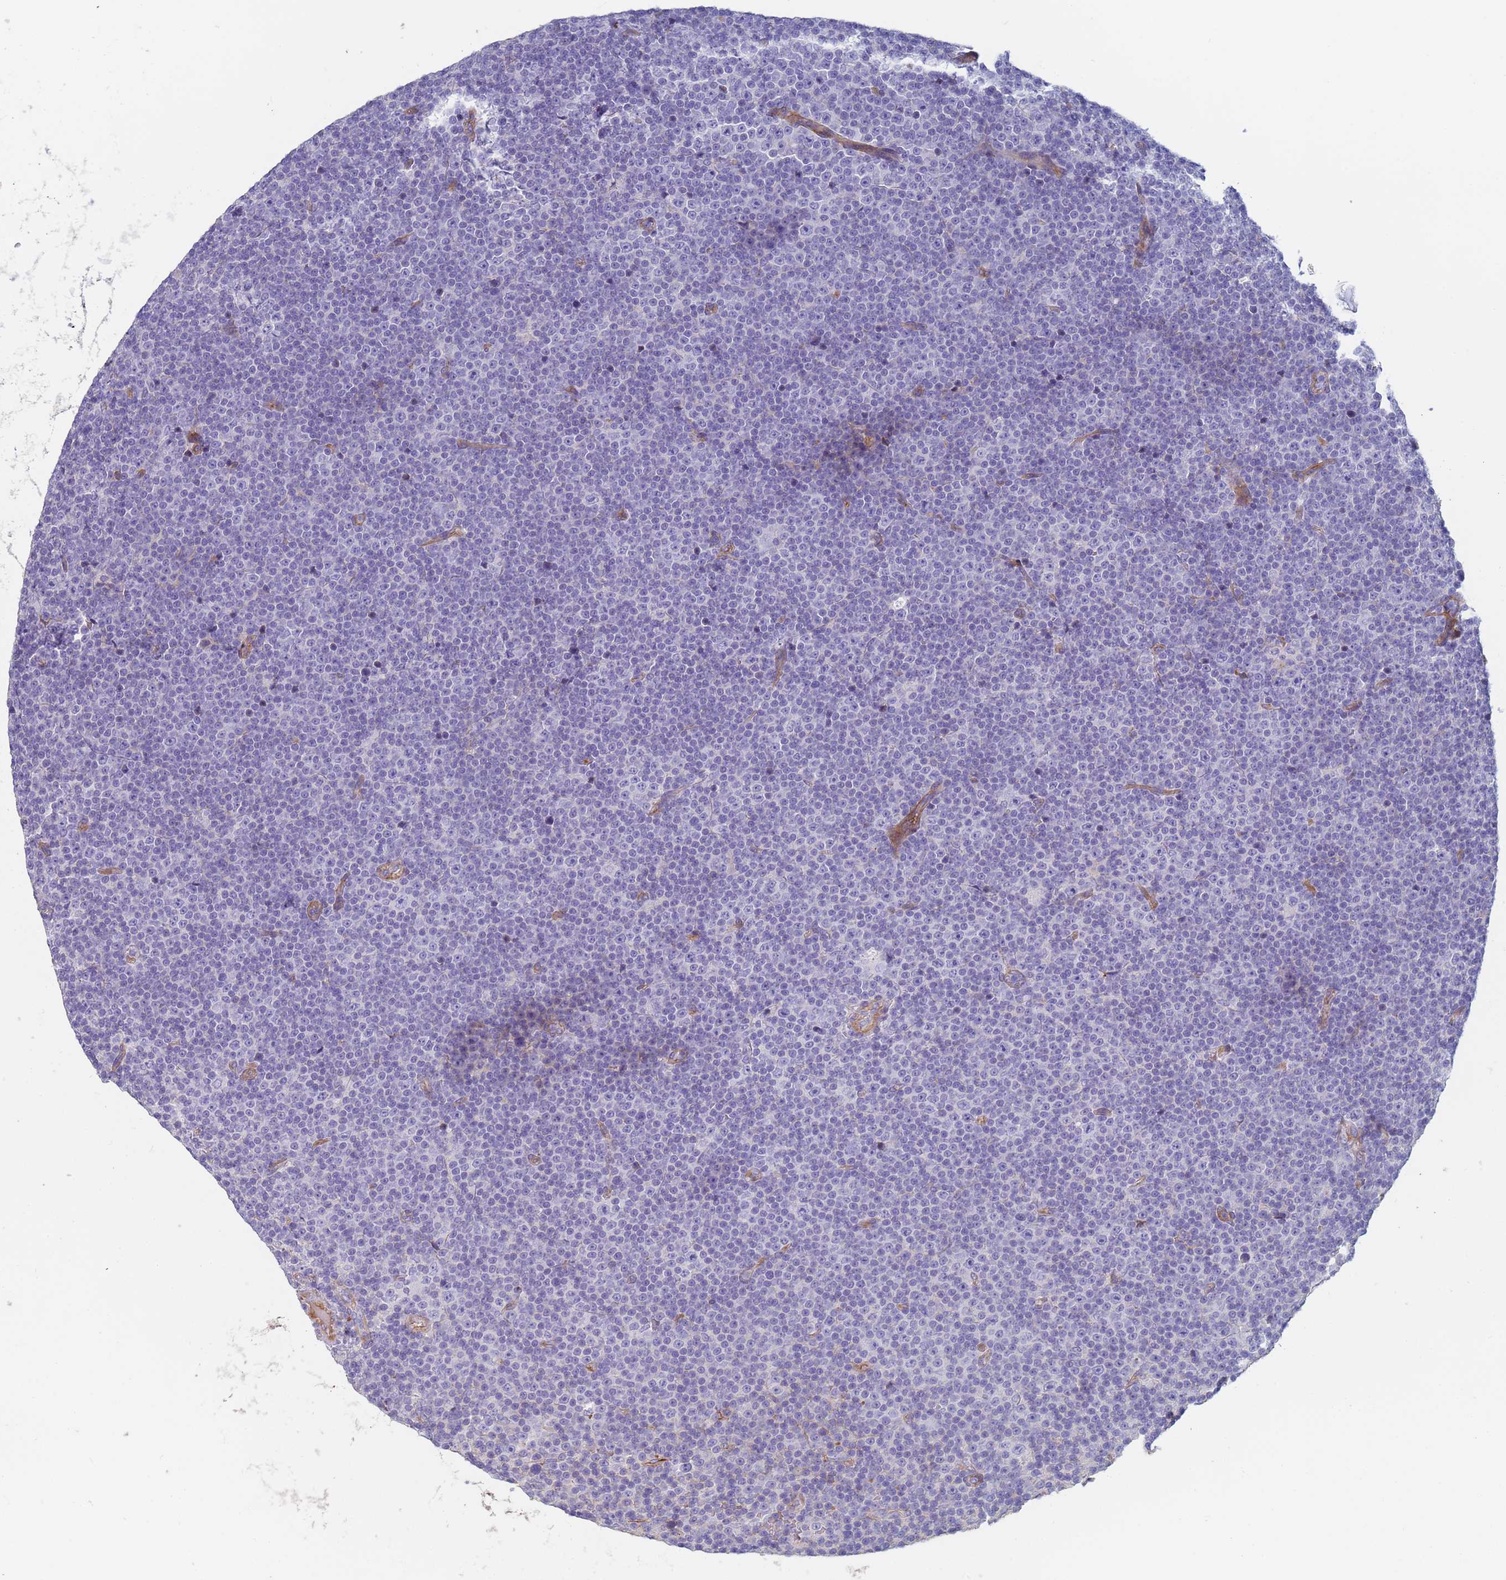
{"staining": {"intensity": "negative", "quantity": "none", "location": "none"}, "tissue": "lymphoma", "cell_type": "Tumor cells", "image_type": "cancer", "snomed": [{"axis": "morphology", "description": "Malignant lymphoma, non-Hodgkin's type, Low grade"}, {"axis": "topography", "description": "Lymph node"}], "caption": "Tumor cells are negative for brown protein staining in lymphoma. Nuclei are stained in blue.", "gene": "ABCA8", "patient": {"sex": "female", "age": 67}}